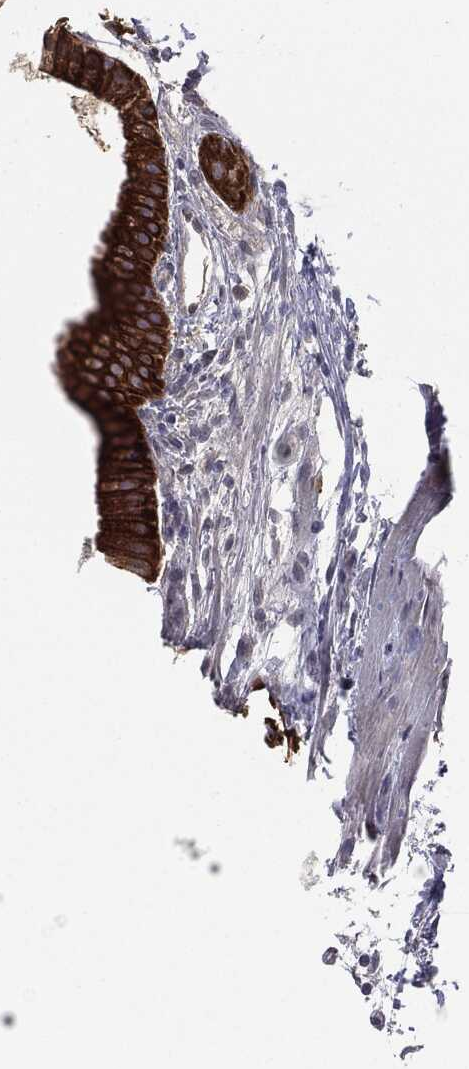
{"staining": {"intensity": "strong", "quantity": ">75%", "location": "cytoplasmic/membranous"}, "tissue": "gallbladder", "cell_type": "Glandular cells", "image_type": "normal", "snomed": [{"axis": "morphology", "description": "Normal tissue, NOS"}, {"axis": "topography", "description": "Gallbladder"}], "caption": "Brown immunohistochemical staining in unremarkable gallbladder reveals strong cytoplasmic/membranous expression in approximately >75% of glandular cells. The protein of interest is shown in brown color, while the nuclei are stained blue.", "gene": "KRT7", "patient": {"sex": "male", "age": 67}}